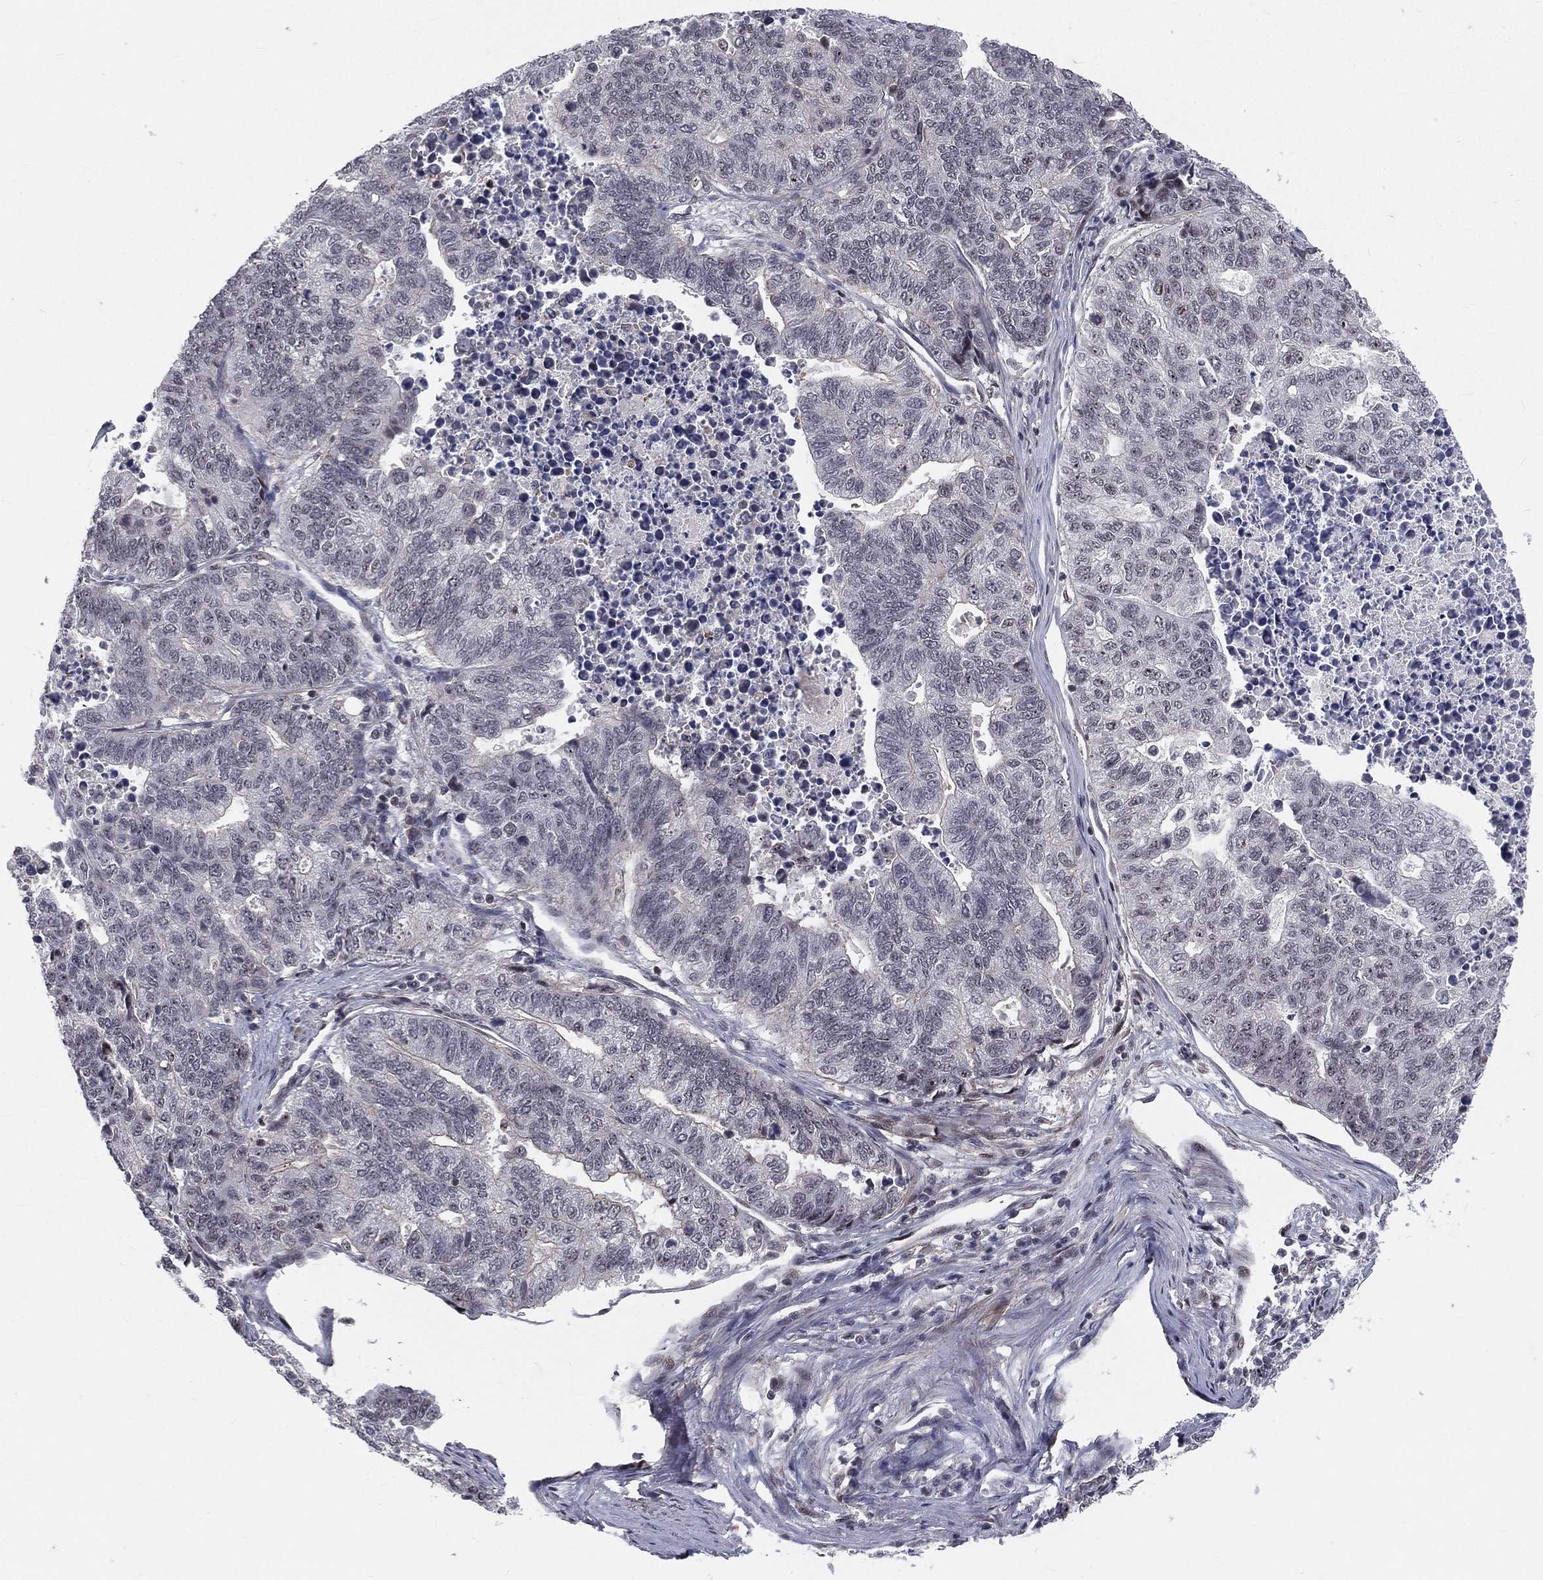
{"staining": {"intensity": "negative", "quantity": "none", "location": "none"}, "tissue": "stomach cancer", "cell_type": "Tumor cells", "image_type": "cancer", "snomed": [{"axis": "morphology", "description": "Adenocarcinoma, NOS"}, {"axis": "topography", "description": "Stomach, upper"}], "caption": "DAB (3,3'-diaminobenzidine) immunohistochemical staining of human adenocarcinoma (stomach) reveals no significant positivity in tumor cells.", "gene": "MORC2", "patient": {"sex": "female", "age": 67}}